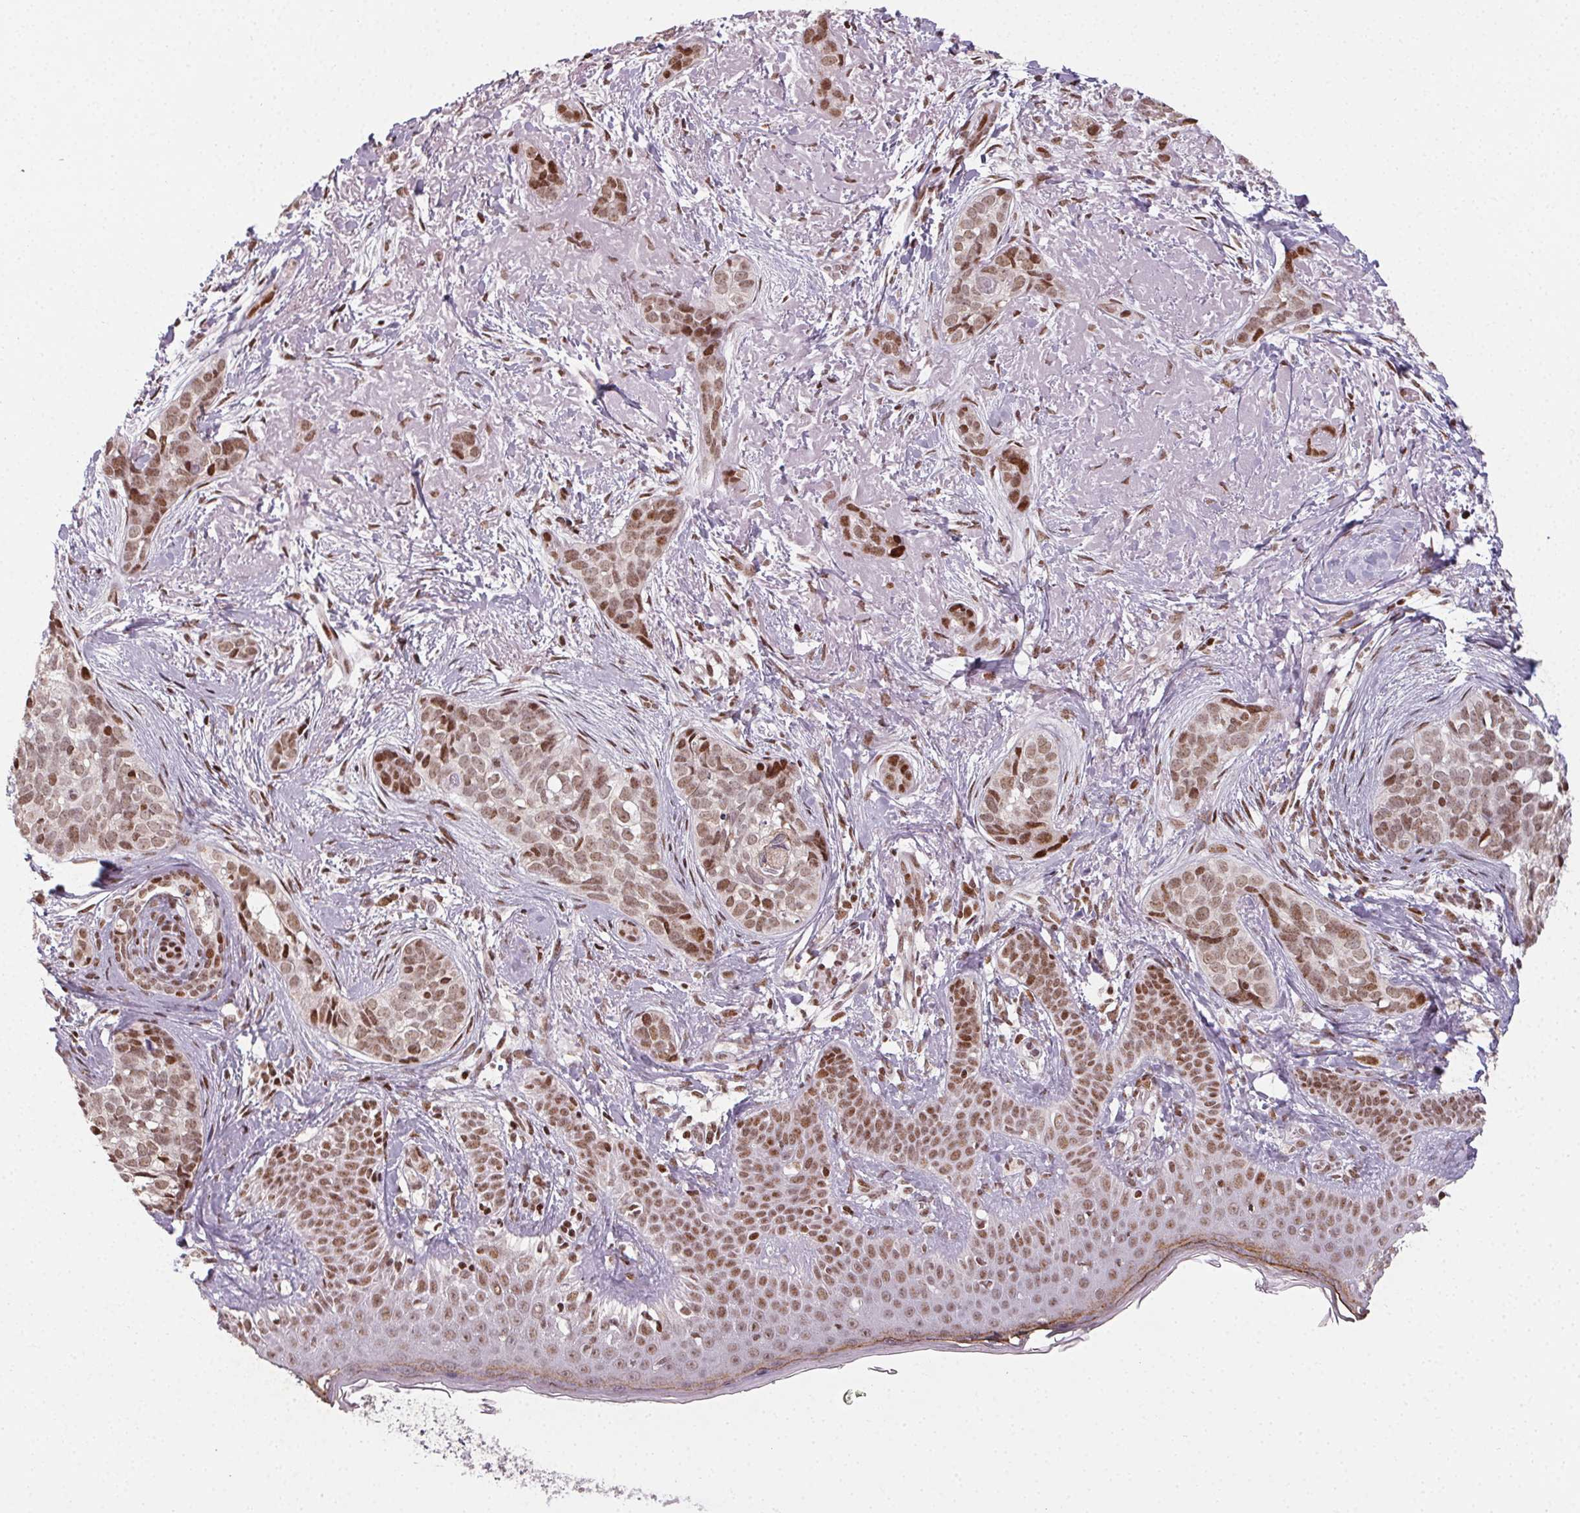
{"staining": {"intensity": "moderate", "quantity": ">75%", "location": "nuclear"}, "tissue": "skin cancer", "cell_type": "Tumor cells", "image_type": "cancer", "snomed": [{"axis": "morphology", "description": "Basal cell carcinoma"}, {"axis": "topography", "description": "Skin"}], "caption": "A medium amount of moderate nuclear positivity is present in approximately >75% of tumor cells in skin cancer tissue. (DAB (3,3'-diaminobenzidine) IHC, brown staining for protein, blue staining for nuclei).", "gene": "KMT2A", "patient": {"sex": "male", "age": 87}}